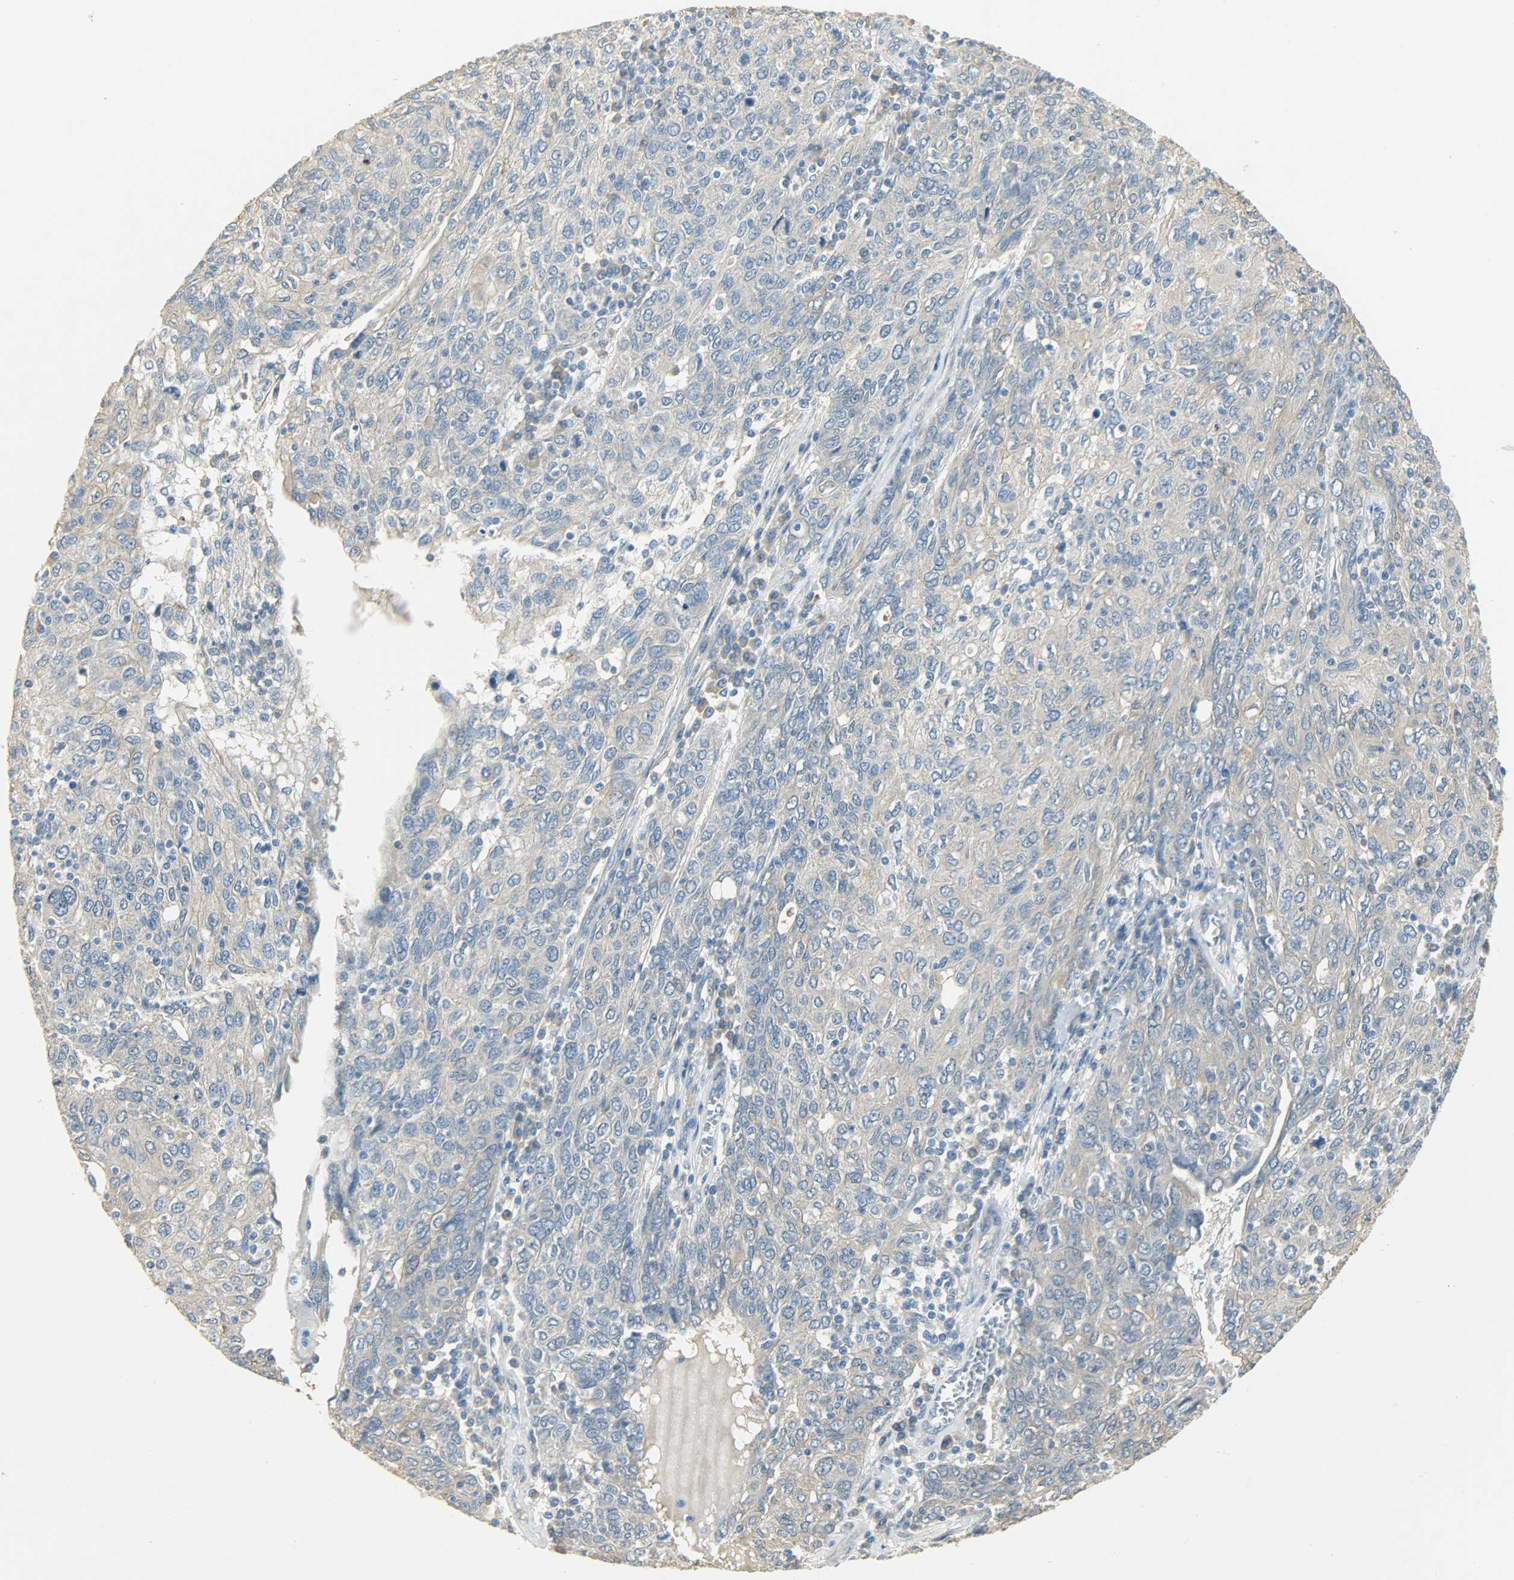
{"staining": {"intensity": "weak", "quantity": "25%-75%", "location": "cytoplasmic/membranous"}, "tissue": "ovarian cancer", "cell_type": "Tumor cells", "image_type": "cancer", "snomed": [{"axis": "morphology", "description": "Carcinoma, endometroid"}, {"axis": "topography", "description": "Ovary"}], "caption": "Brown immunohistochemical staining in human ovarian endometroid carcinoma exhibits weak cytoplasmic/membranous positivity in approximately 25%-75% of tumor cells.", "gene": "USP13", "patient": {"sex": "female", "age": 50}}